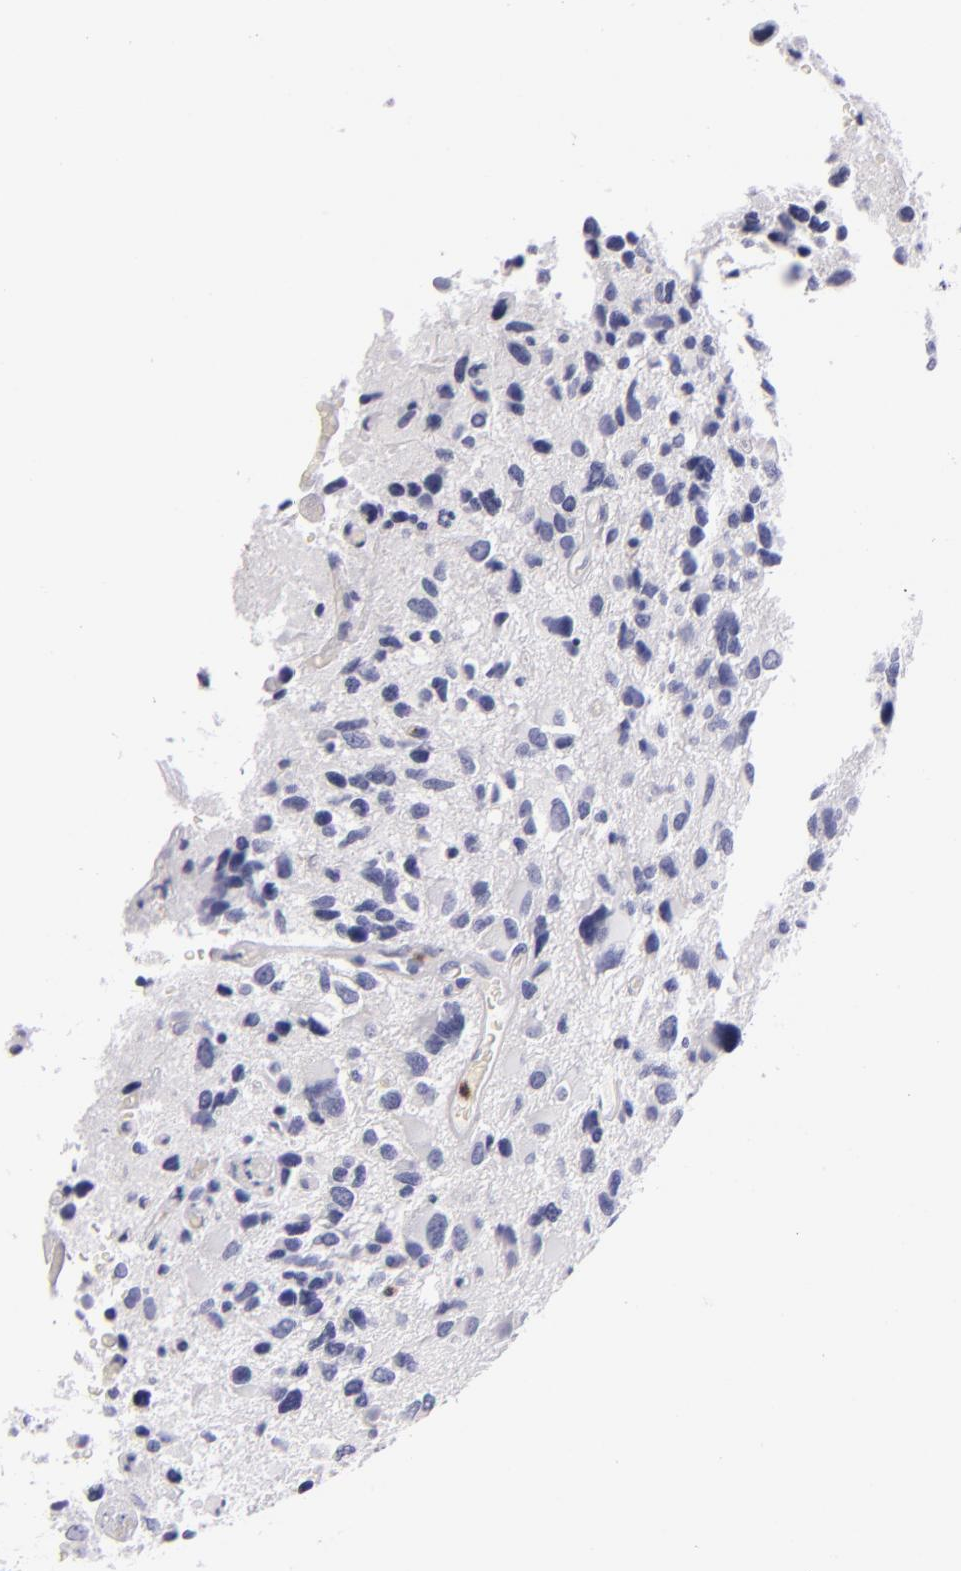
{"staining": {"intensity": "negative", "quantity": "none", "location": "none"}, "tissue": "glioma", "cell_type": "Tumor cells", "image_type": "cancer", "snomed": [{"axis": "morphology", "description": "Glioma, malignant, High grade"}, {"axis": "topography", "description": "Brain"}], "caption": "Immunohistochemistry (IHC) histopathology image of human malignant glioma (high-grade) stained for a protein (brown), which reveals no positivity in tumor cells. (Brightfield microscopy of DAB (3,3'-diaminobenzidine) immunohistochemistry (IHC) at high magnification).", "gene": "CDH3", "patient": {"sex": "male", "age": 69}}